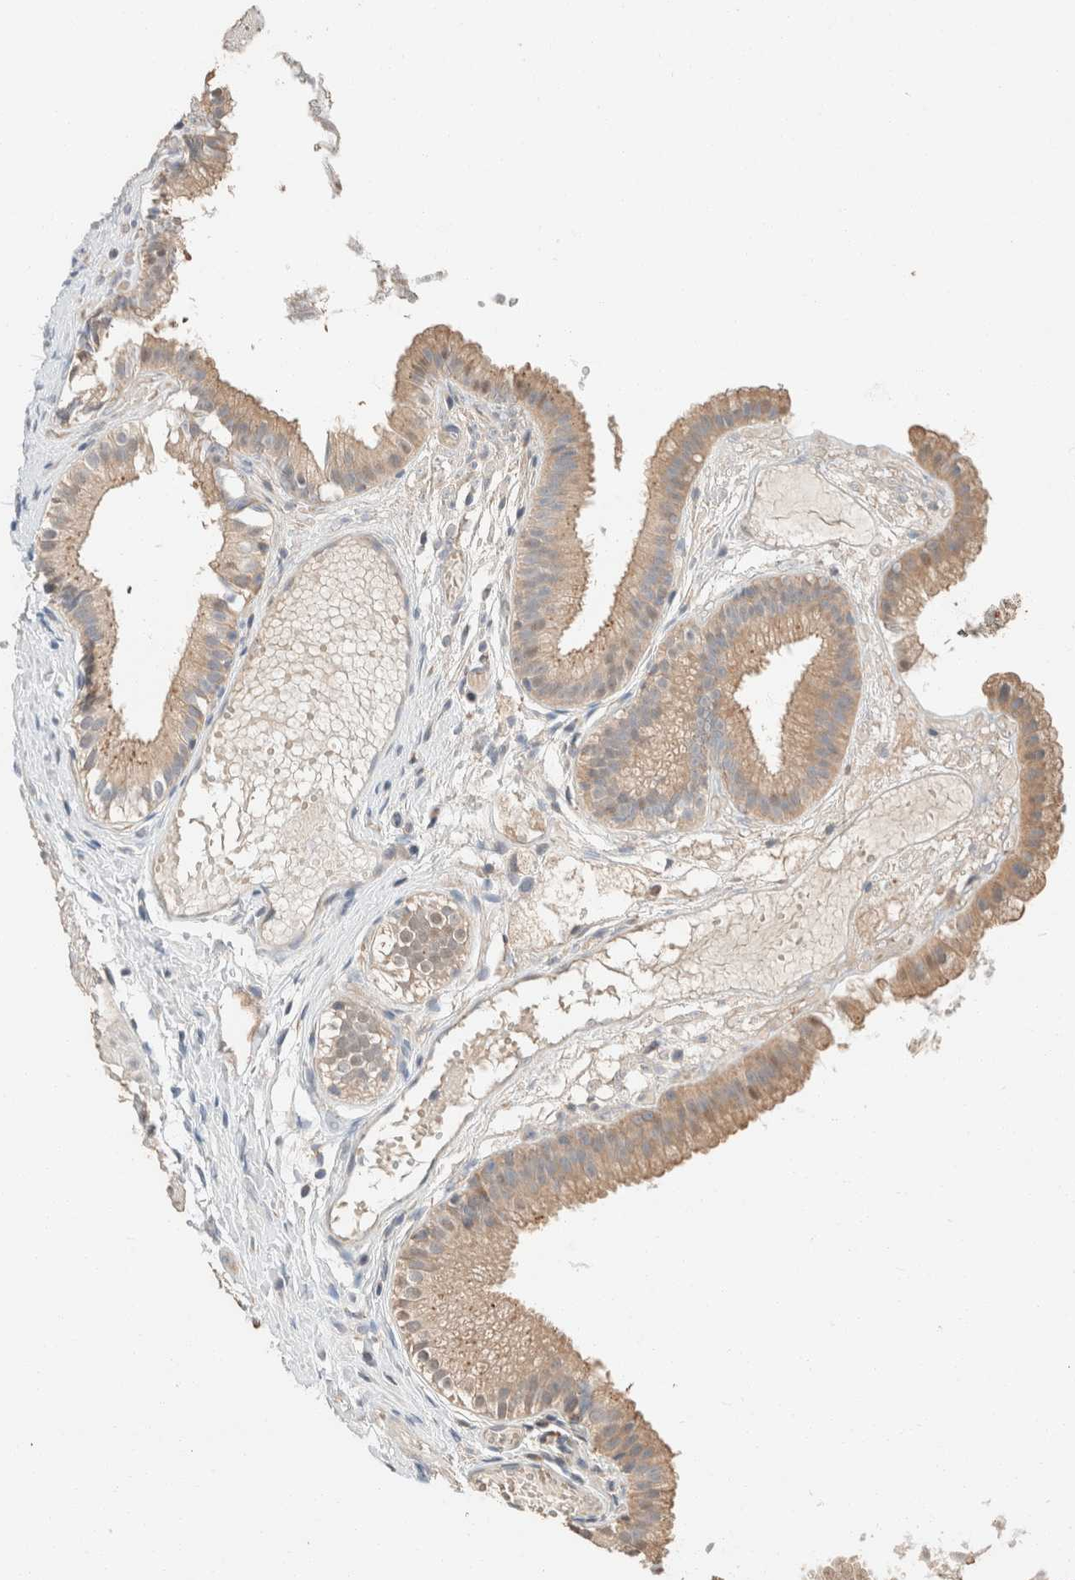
{"staining": {"intensity": "moderate", "quantity": ">75%", "location": "cytoplasmic/membranous"}, "tissue": "gallbladder", "cell_type": "Glandular cells", "image_type": "normal", "snomed": [{"axis": "morphology", "description": "Normal tissue, NOS"}, {"axis": "topography", "description": "Gallbladder"}], "caption": "Immunohistochemical staining of normal gallbladder displays >75% levels of moderate cytoplasmic/membranous protein staining in approximately >75% of glandular cells.", "gene": "TUBD1", "patient": {"sex": "female", "age": 26}}